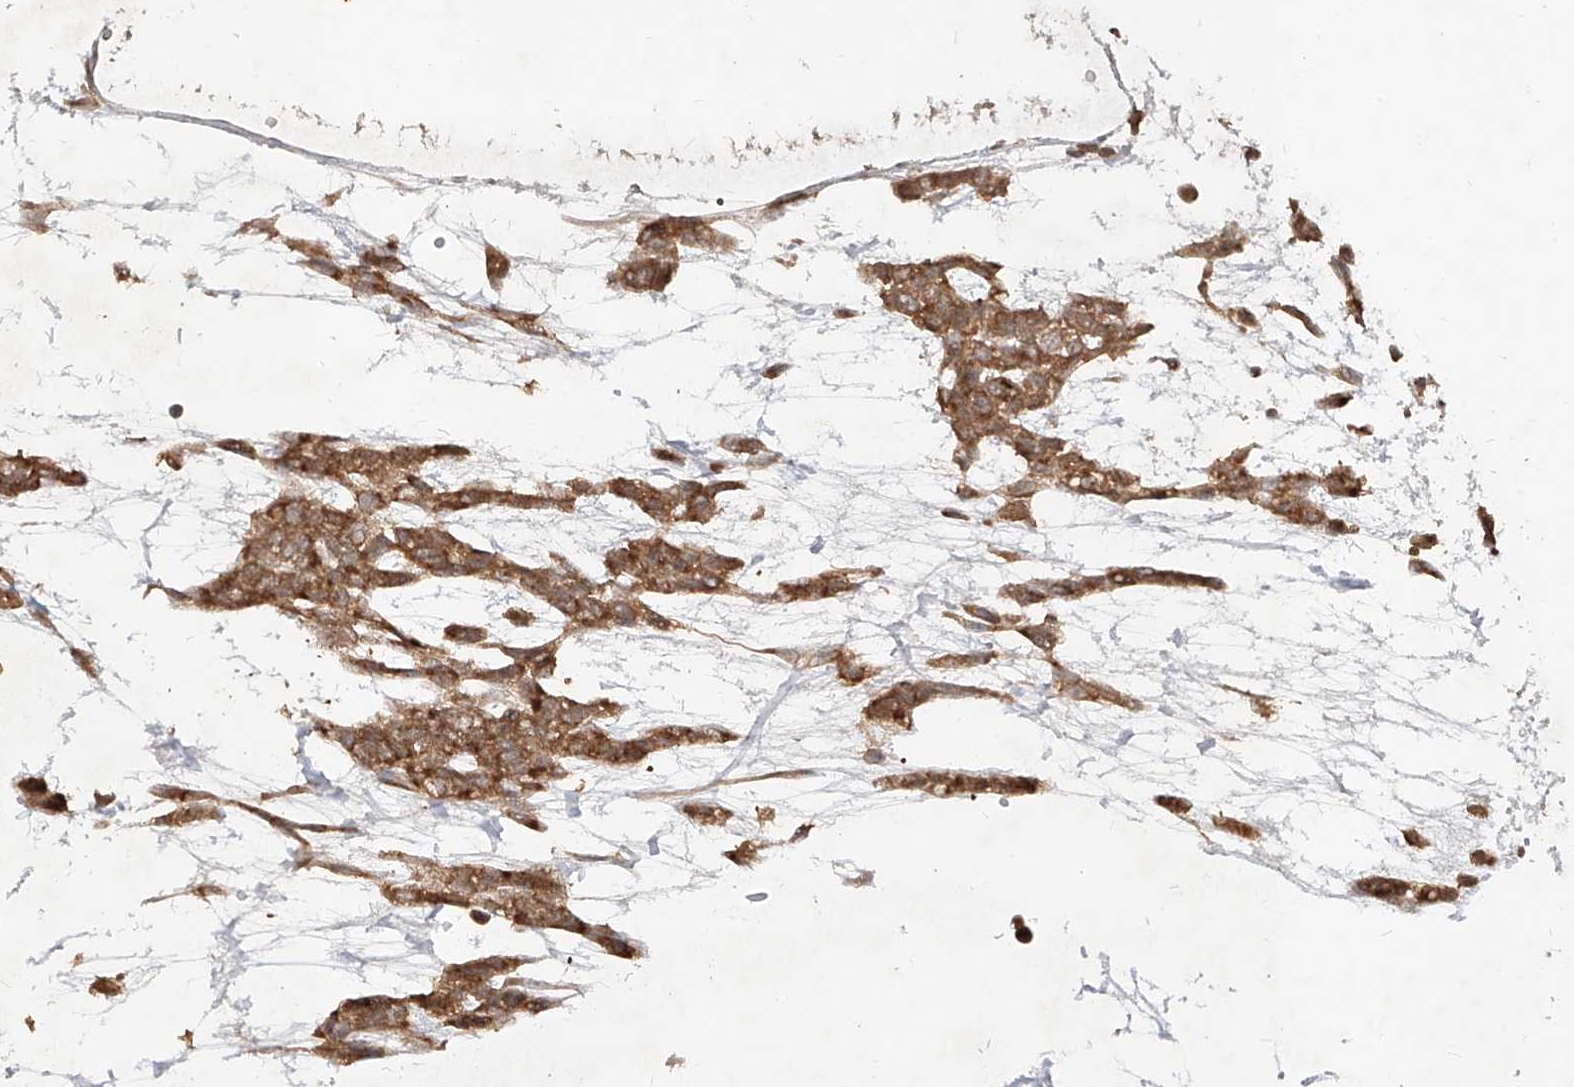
{"staining": {"intensity": "moderate", "quantity": ">75%", "location": "cytoplasmic/membranous"}, "tissue": "head and neck cancer", "cell_type": "Tumor cells", "image_type": "cancer", "snomed": [{"axis": "morphology", "description": "Adenocarcinoma, NOS"}, {"axis": "morphology", "description": "Adenoma, NOS"}, {"axis": "topography", "description": "Head-Neck"}], "caption": "Immunohistochemical staining of adenocarcinoma (head and neck) demonstrates medium levels of moderate cytoplasmic/membranous positivity in approximately >75% of tumor cells. The staining was performed using DAB (3,3'-diaminobenzidine) to visualize the protein expression in brown, while the nuclei were stained in blue with hematoxylin (Magnification: 20x).", "gene": "AIM2", "patient": {"sex": "female", "age": 55}}